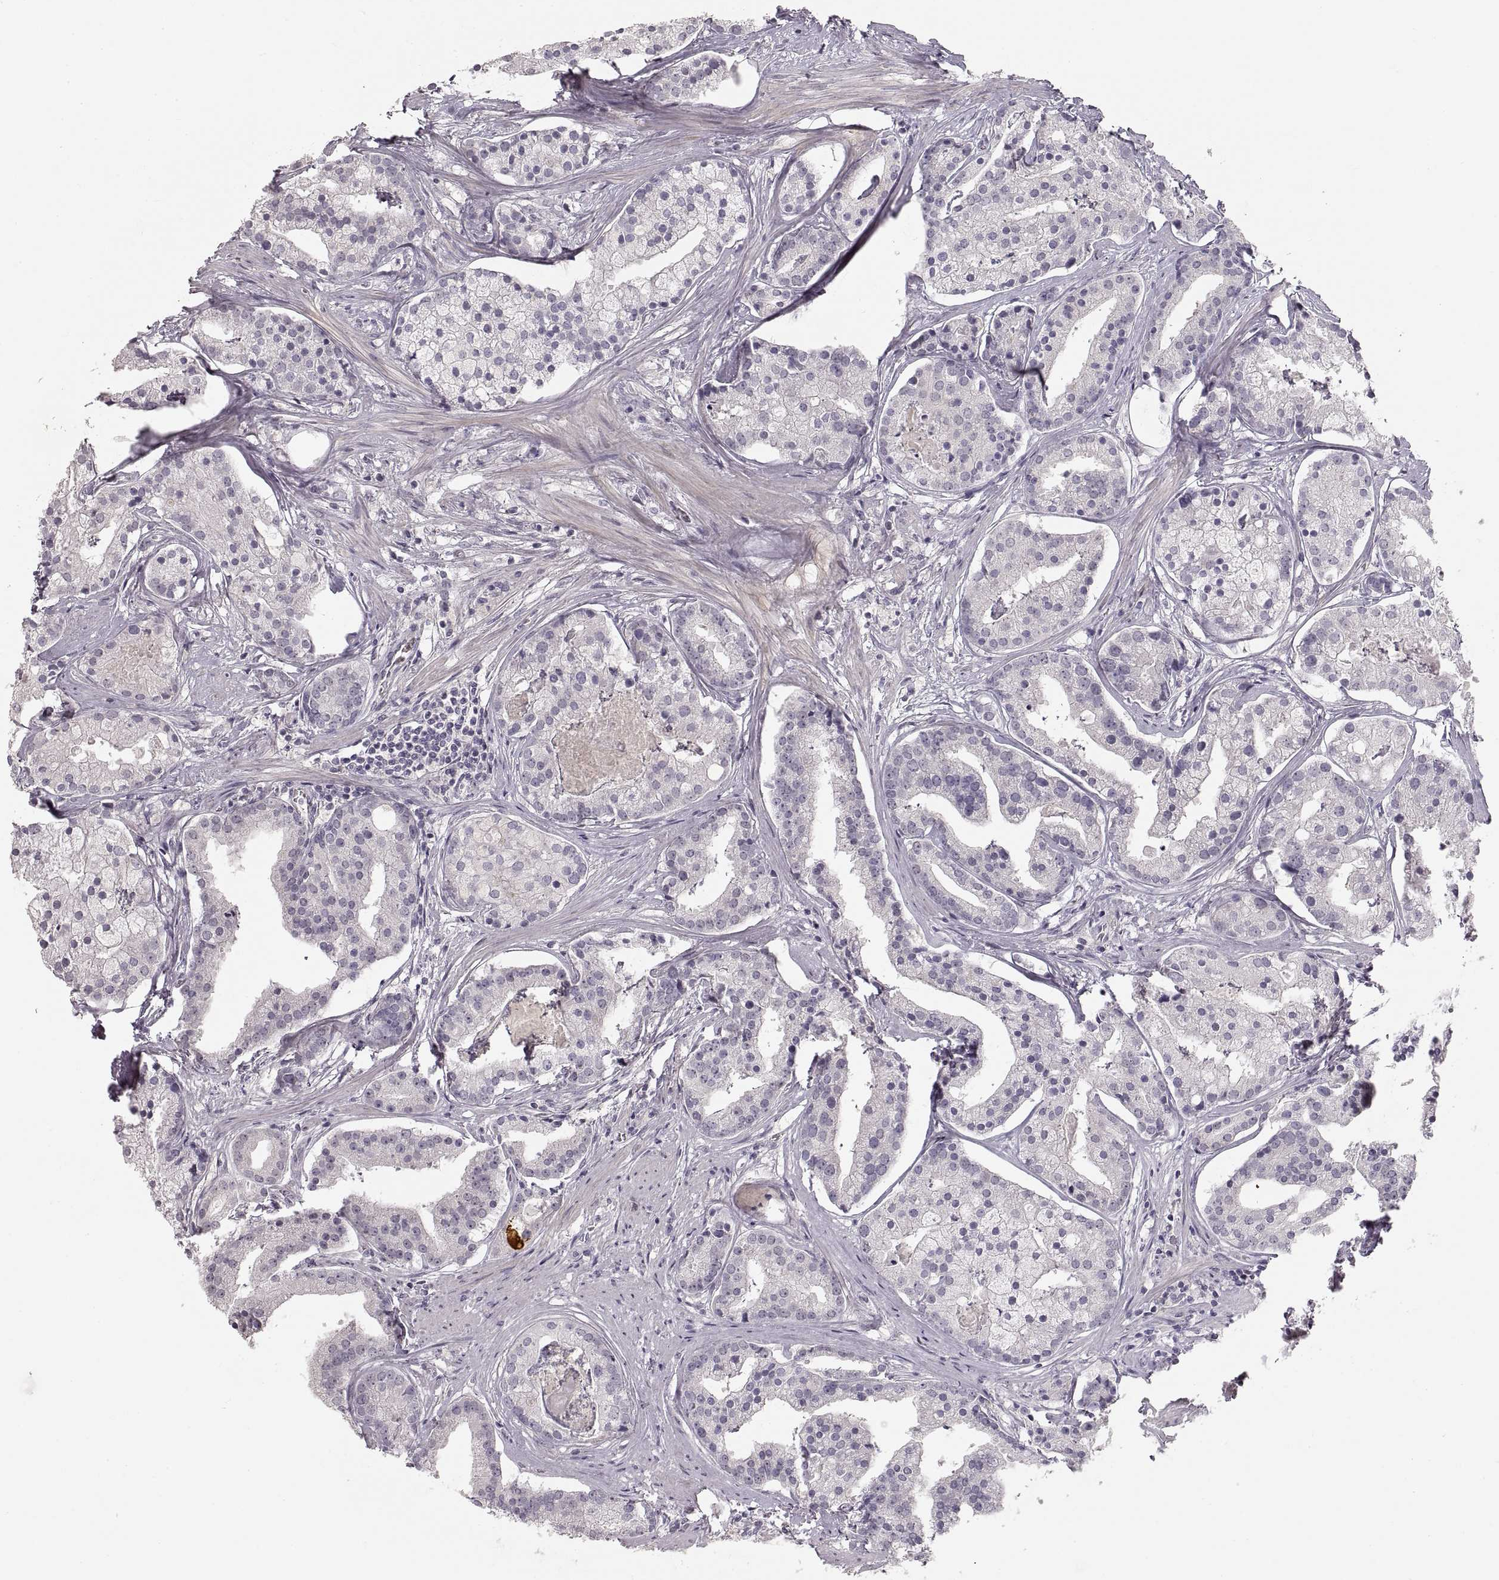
{"staining": {"intensity": "negative", "quantity": "none", "location": "none"}, "tissue": "prostate cancer", "cell_type": "Tumor cells", "image_type": "cancer", "snomed": [{"axis": "morphology", "description": "Adenocarcinoma, NOS"}, {"axis": "topography", "description": "Prostate and seminal vesicle, NOS"}, {"axis": "topography", "description": "Prostate"}], "caption": "Human prostate adenocarcinoma stained for a protein using IHC demonstrates no staining in tumor cells.", "gene": "PCSK2", "patient": {"sex": "male", "age": 44}}